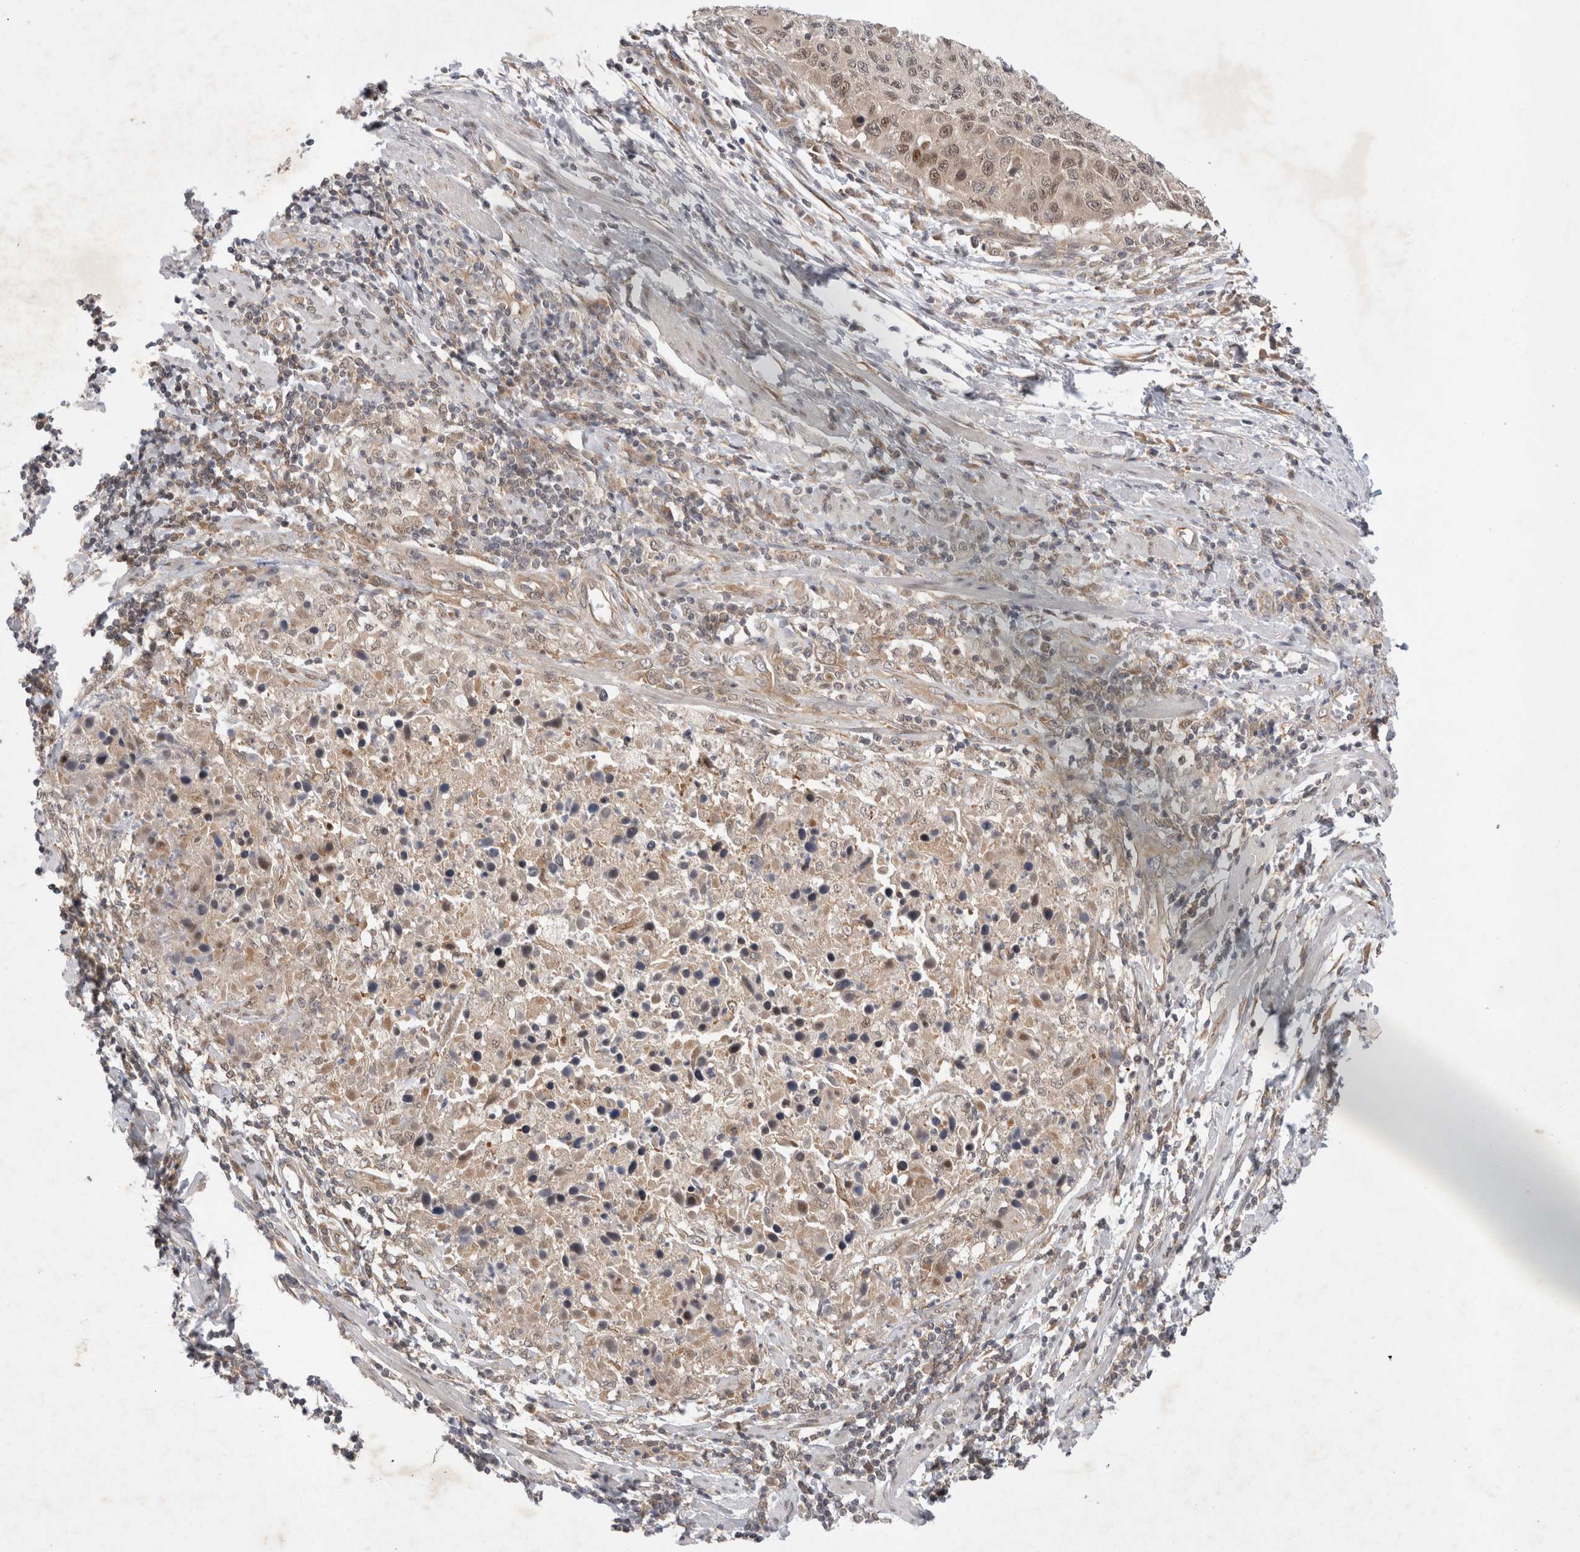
{"staining": {"intensity": "weak", "quantity": ">75%", "location": "nuclear"}, "tissue": "cervical cancer", "cell_type": "Tumor cells", "image_type": "cancer", "snomed": [{"axis": "morphology", "description": "Squamous cell carcinoma, NOS"}, {"axis": "topography", "description": "Cervix"}], "caption": "This histopathology image shows IHC staining of human squamous cell carcinoma (cervical), with low weak nuclear staining in about >75% of tumor cells.", "gene": "EIF3E", "patient": {"sex": "female", "age": 53}}